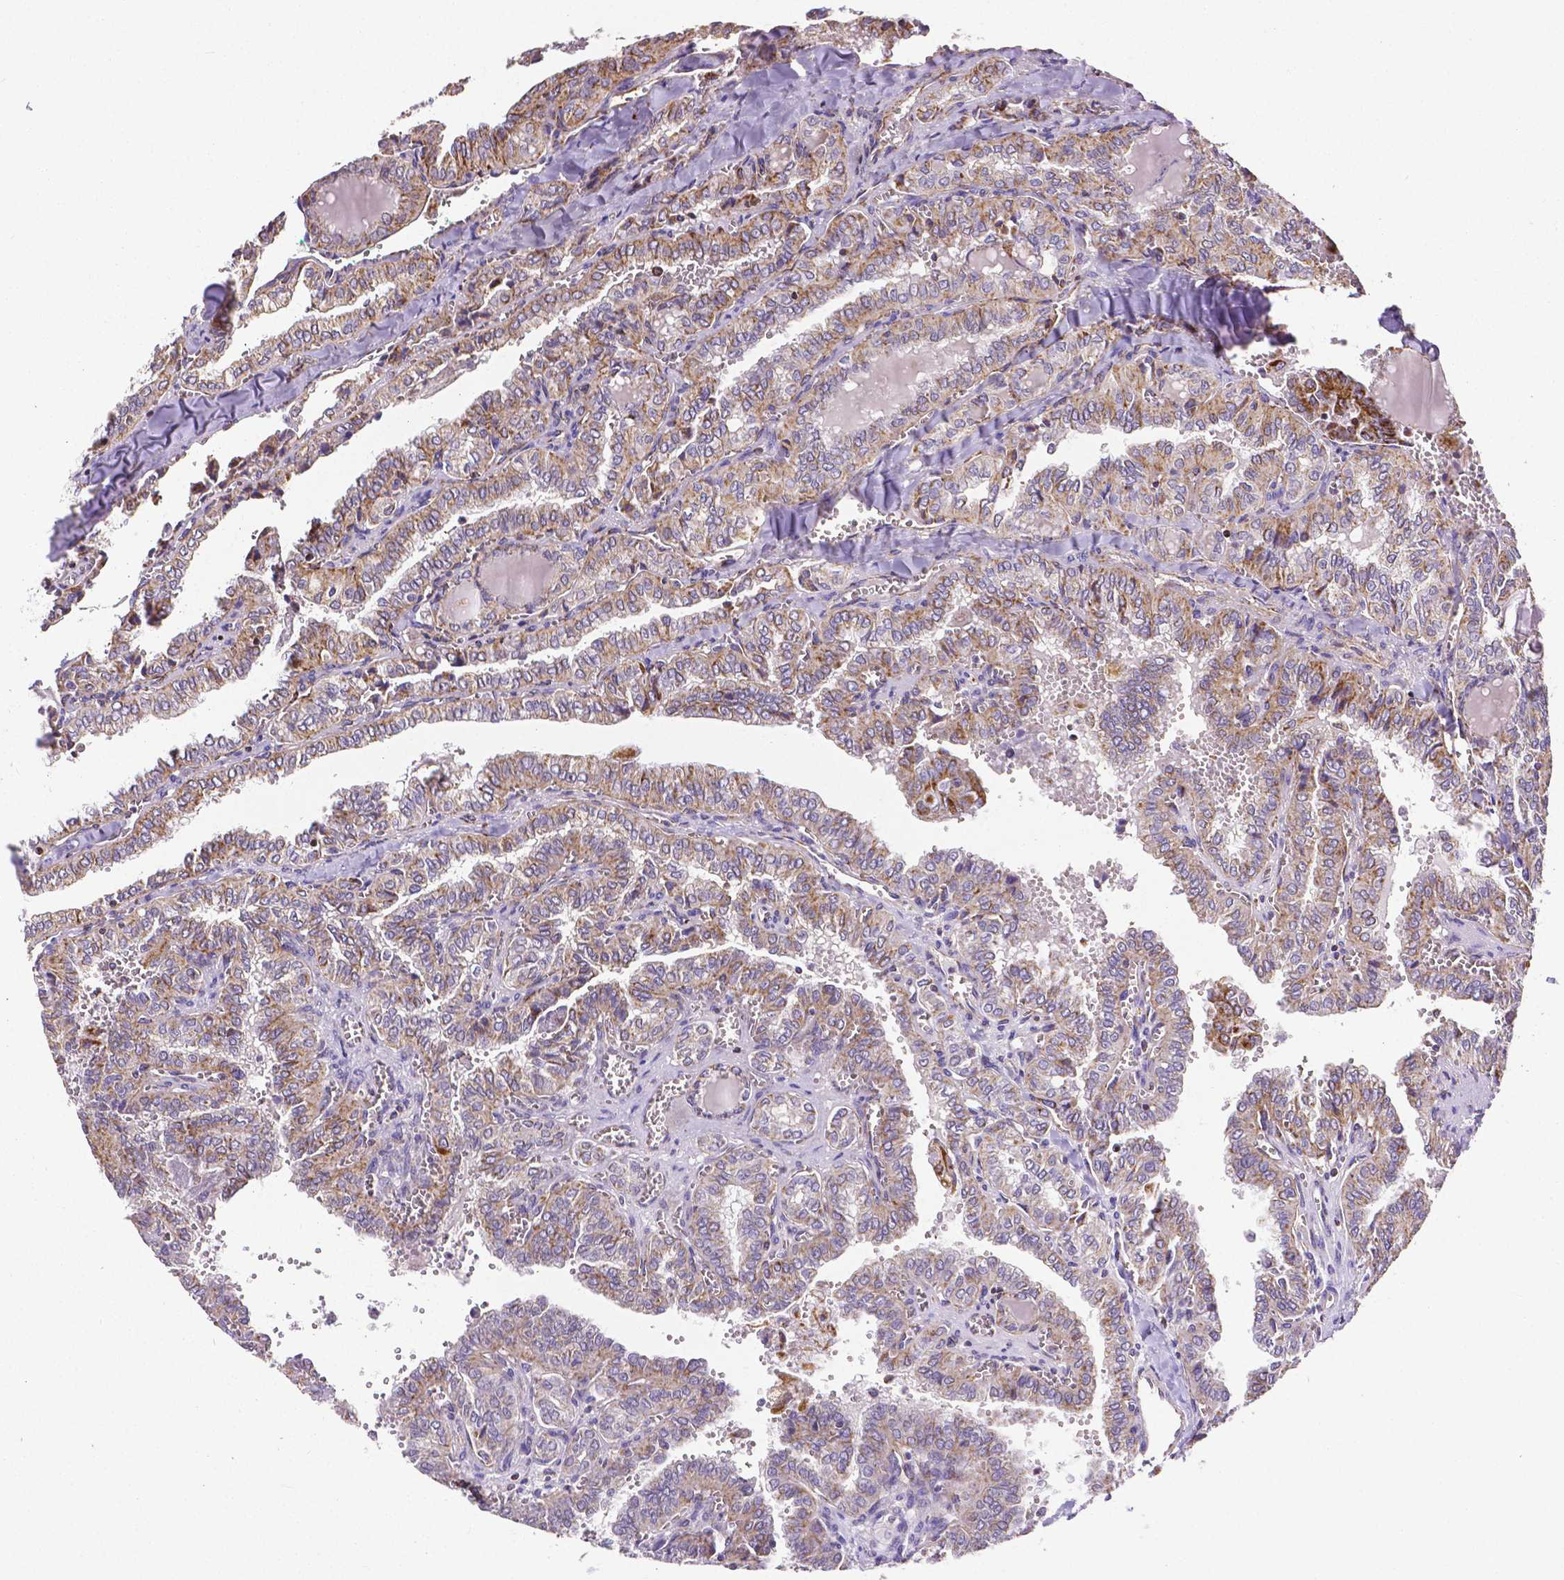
{"staining": {"intensity": "moderate", "quantity": "25%-75%", "location": "cytoplasmic/membranous"}, "tissue": "thyroid cancer", "cell_type": "Tumor cells", "image_type": "cancer", "snomed": [{"axis": "morphology", "description": "Papillary adenocarcinoma, NOS"}, {"axis": "topography", "description": "Thyroid gland"}], "caption": "High-magnification brightfield microscopy of thyroid papillary adenocarcinoma stained with DAB (3,3'-diaminobenzidine) (brown) and counterstained with hematoxylin (blue). tumor cells exhibit moderate cytoplasmic/membranous positivity is present in approximately25%-75% of cells. The protein of interest is shown in brown color, while the nuclei are stained blue.", "gene": "MACC1", "patient": {"sex": "female", "age": 41}}